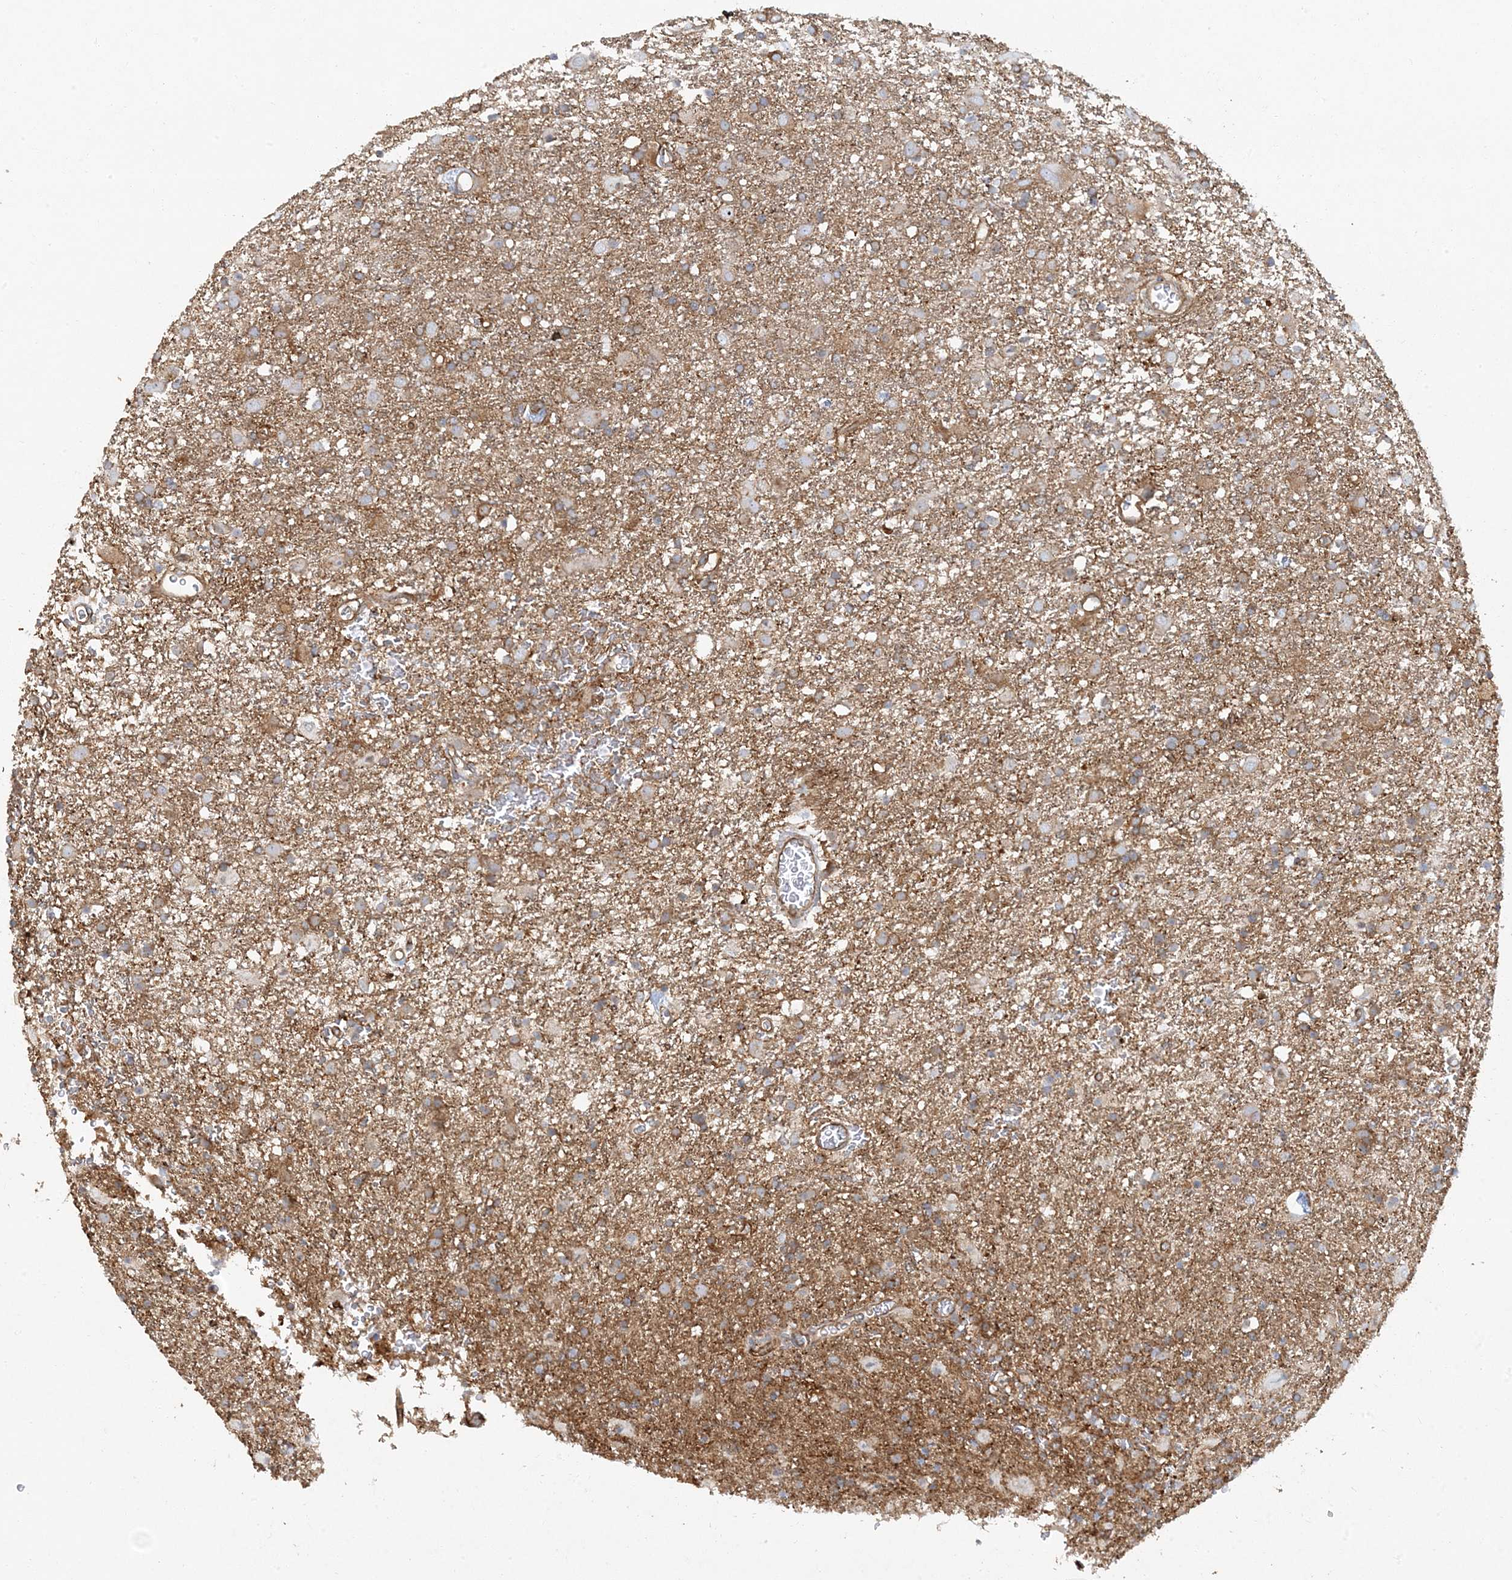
{"staining": {"intensity": "moderate", "quantity": "<25%", "location": "cytoplasmic/membranous"}, "tissue": "glioma", "cell_type": "Tumor cells", "image_type": "cancer", "snomed": [{"axis": "morphology", "description": "Glioma, malignant, Low grade"}, {"axis": "topography", "description": "Brain"}], "caption": "IHC of human malignant glioma (low-grade) demonstrates low levels of moderate cytoplasmic/membranous positivity in approximately <25% of tumor cells.", "gene": "ATP23", "patient": {"sex": "male", "age": 65}}